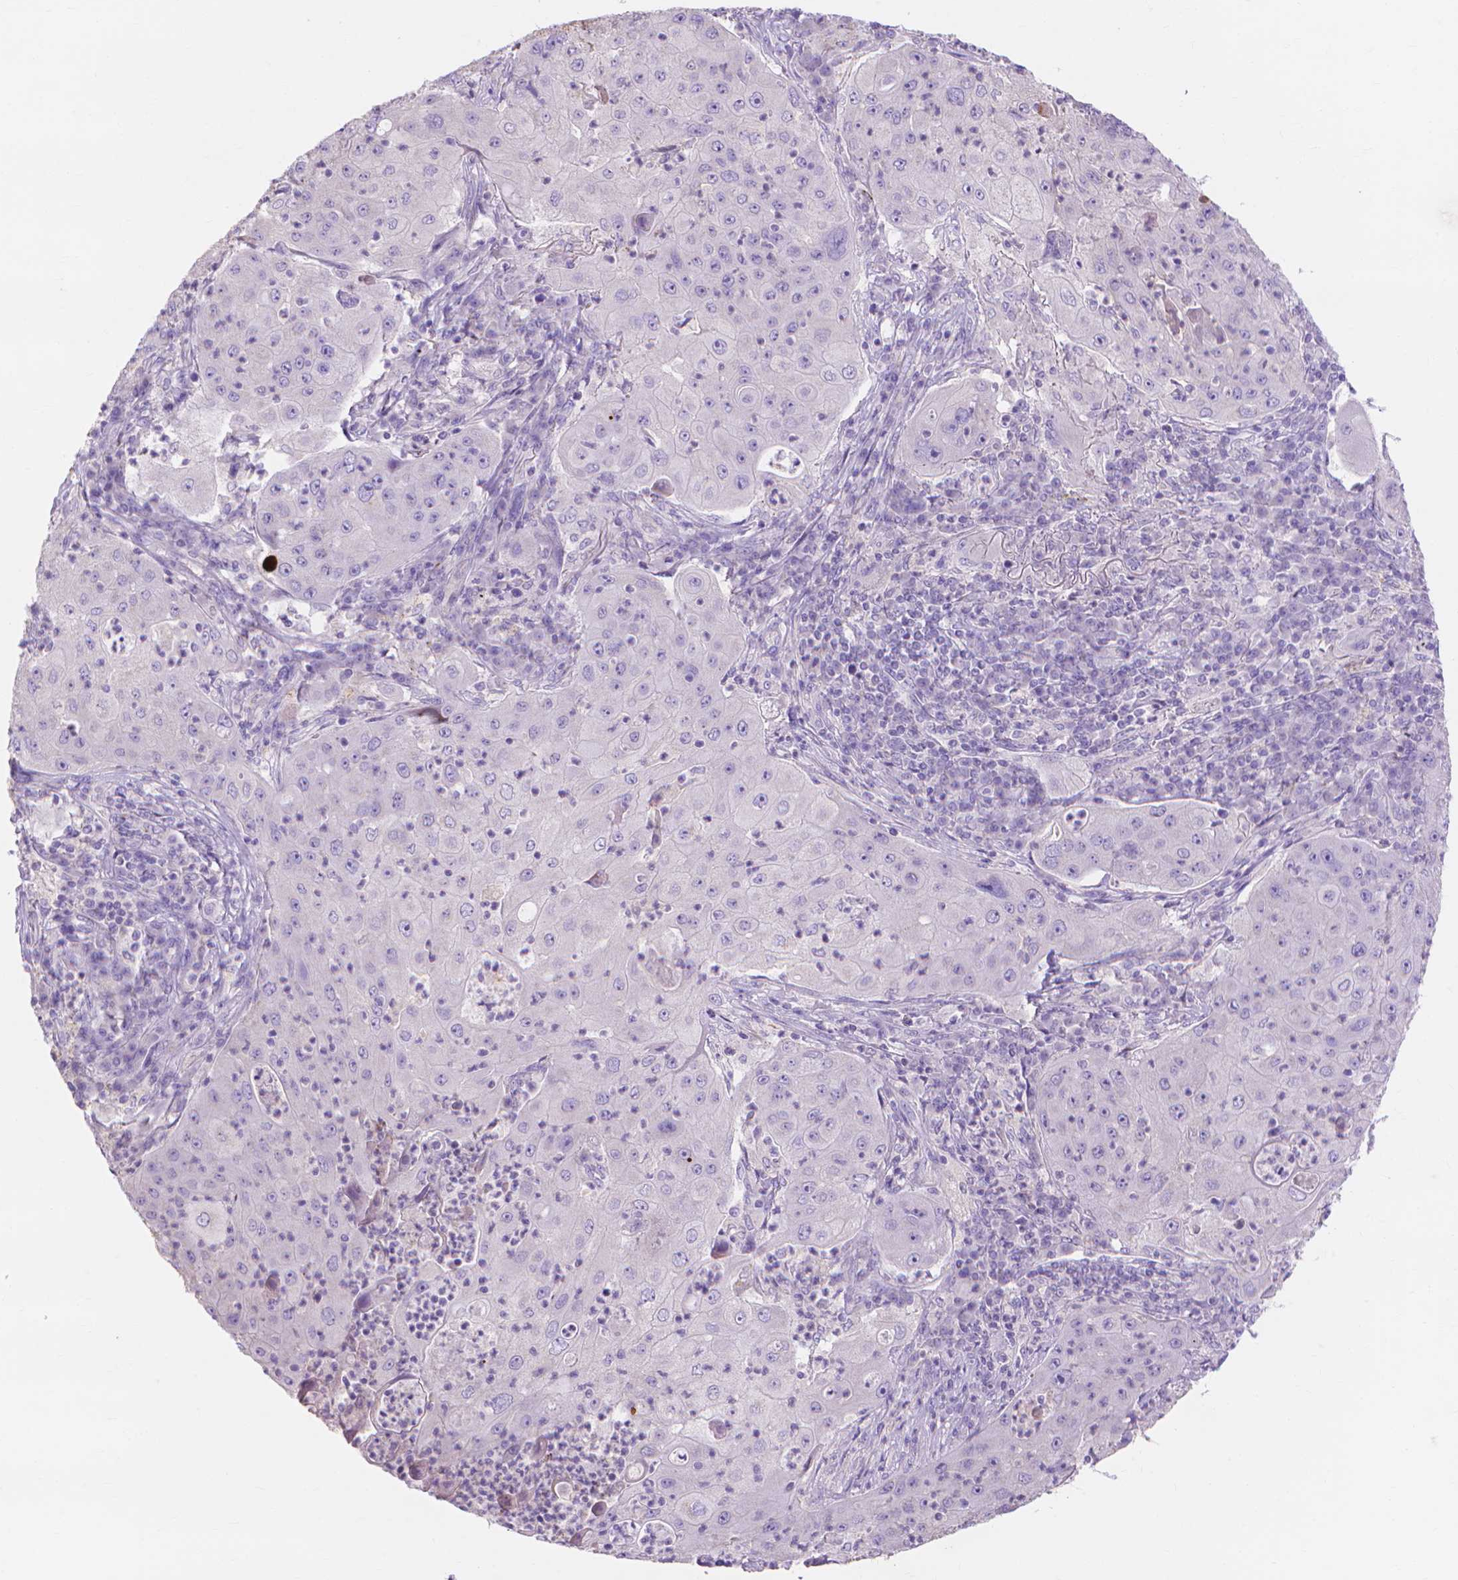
{"staining": {"intensity": "negative", "quantity": "none", "location": "none"}, "tissue": "lung cancer", "cell_type": "Tumor cells", "image_type": "cancer", "snomed": [{"axis": "morphology", "description": "Squamous cell carcinoma, NOS"}, {"axis": "topography", "description": "Lung"}], "caption": "The micrograph displays no staining of tumor cells in squamous cell carcinoma (lung).", "gene": "MMP11", "patient": {"sex": "female", "age": 59}}